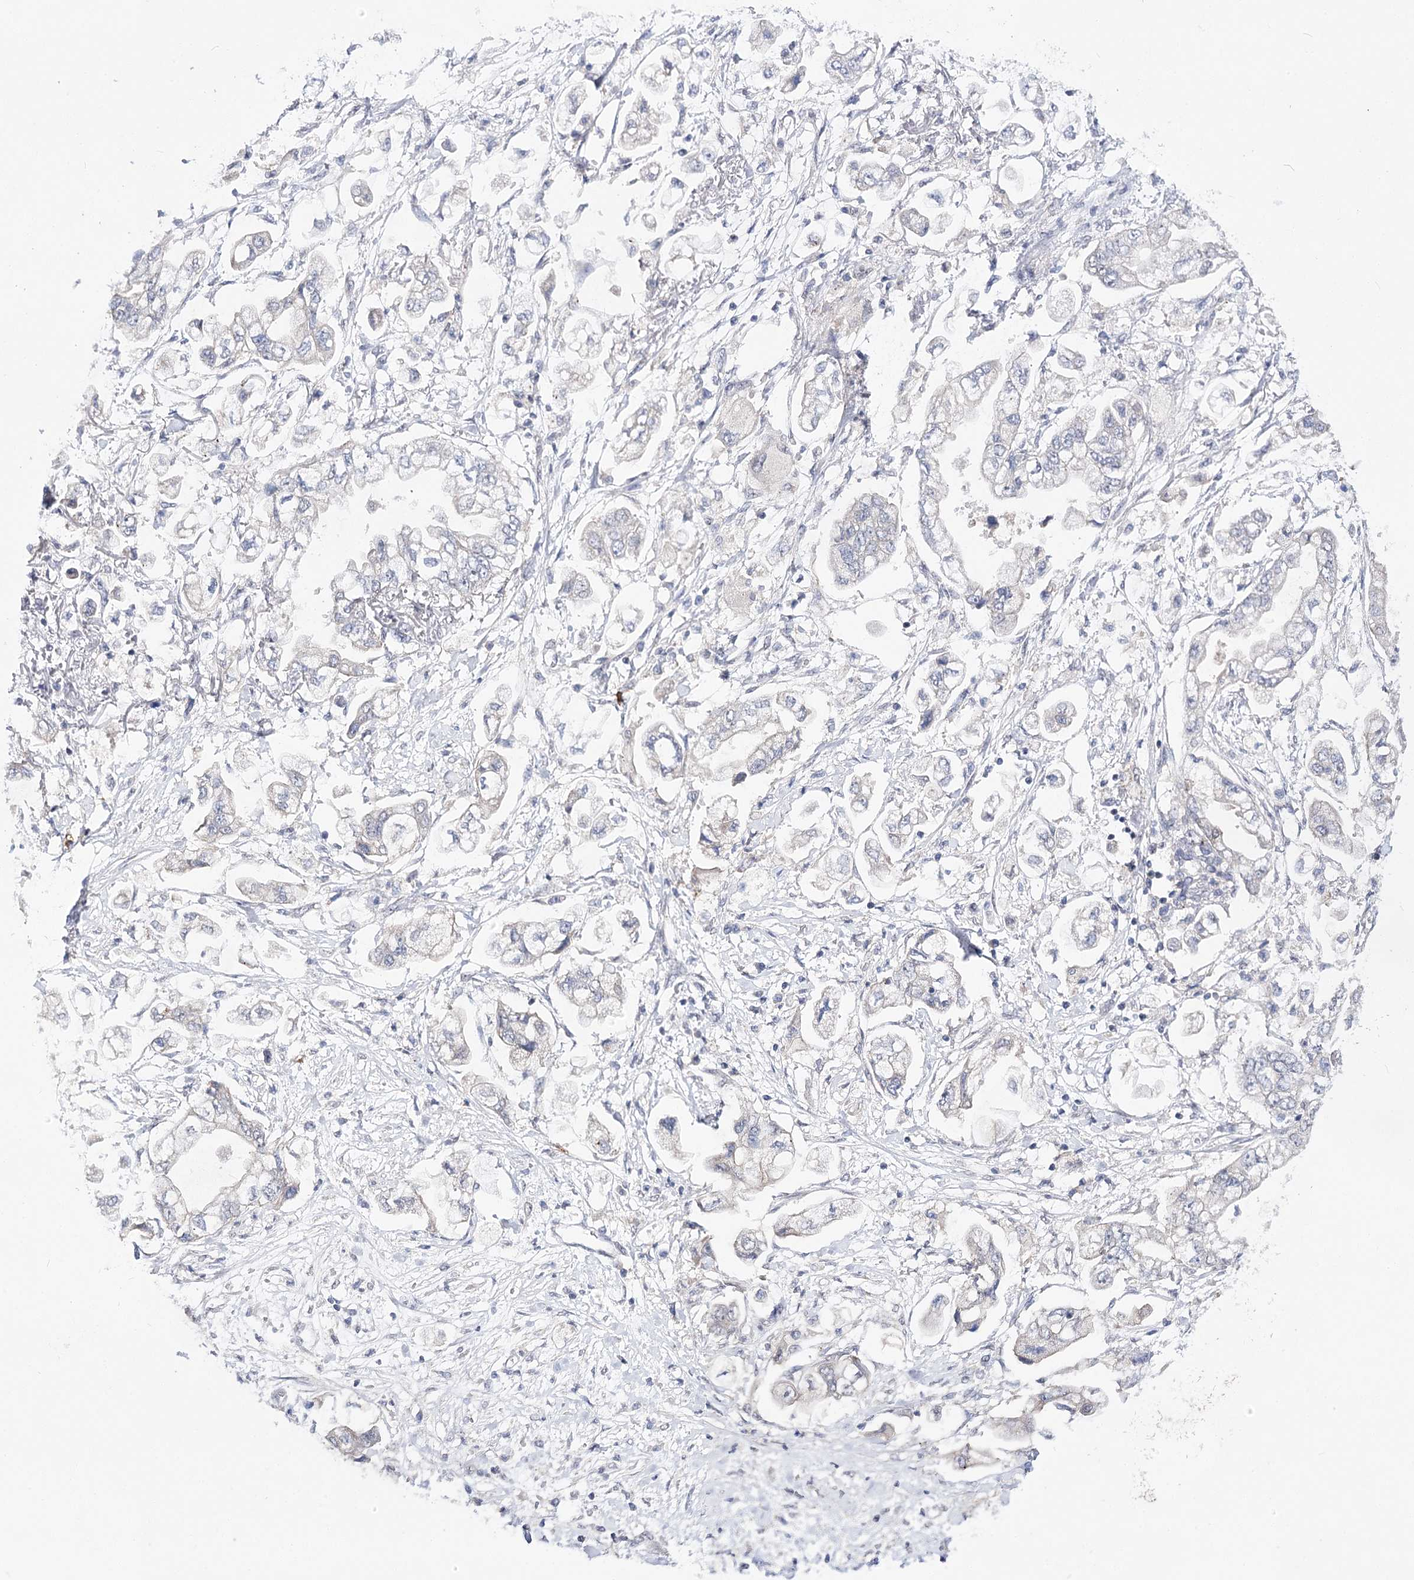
{"staining": {"intensity": "negative", "quantity": "none", "location": "none"}, "tissue": "stomach cancer", "cell_type": "Tumor cells", "image_type": "cancer", "snomed": [{"axis": "morphology", "description": "Adenocarcinoma, NOS"}, {"axis": "topography", "description": "Stomach"}], "caption": "DAB immunohistochemical staining of human adenocarcinoma (stomach) reveals no significant positivity in tumor cells.", "gene": "ATP10B", "patient": {"sex": "male", "age": 62}}